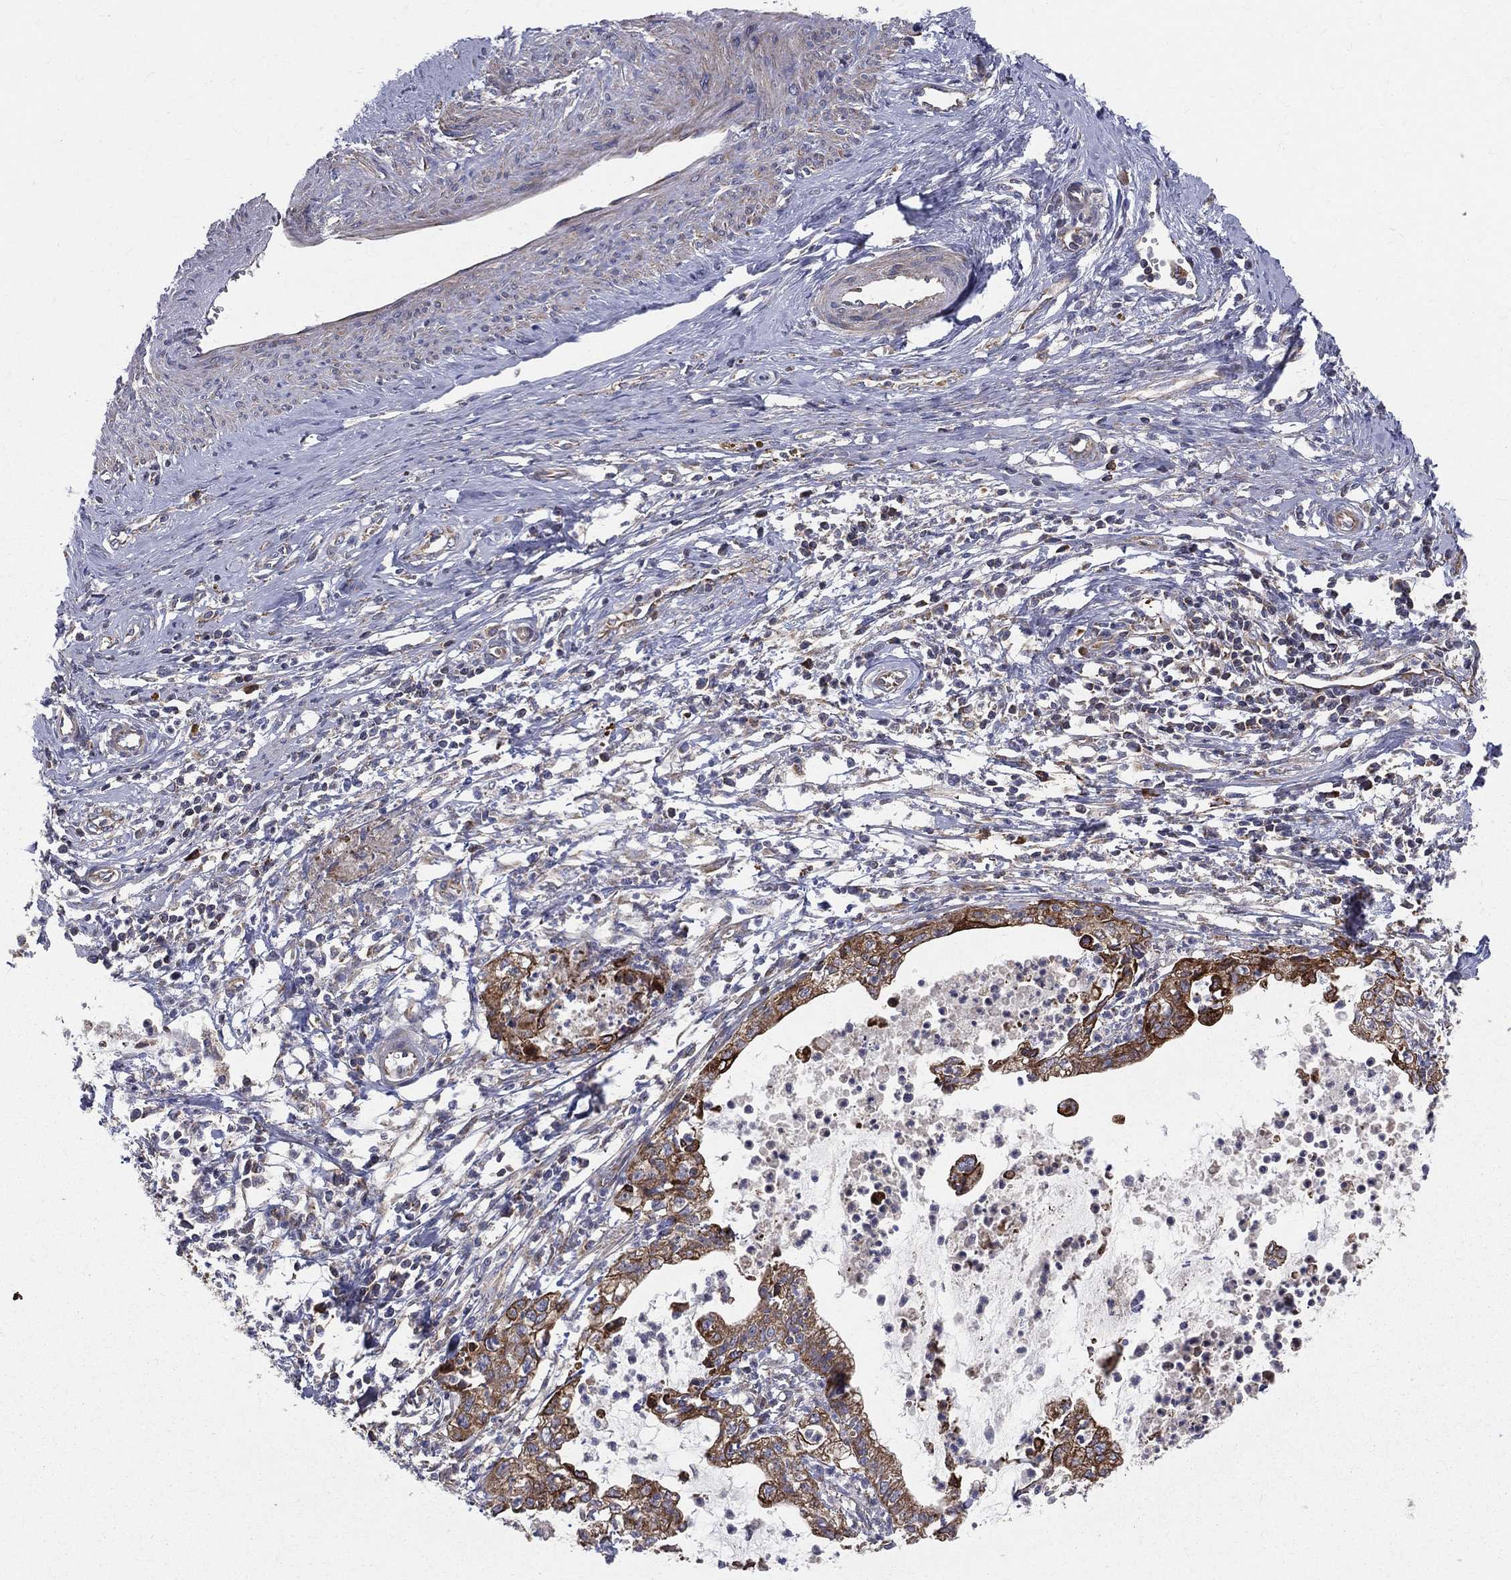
{"staining": {"intensity": "strong", "quantity": ">75%", "location": "cytoplasmic/membranous"}, "tissue": "cervical cancer", "cell_type": "Tumor cells", "image_type": "cancer", "snomed": [{"axis": "morphology", "description": "Normal tissue, NOS"}, {"axis": "morphology", "description": "Adenocarcinoma, NOS"}, {"axis": "topography", "description": "Cervix"}], "caption": "Immunohistochemical staining of cervical cancer demonstrates strong cytoplasmic/membranous protein expression in about >75% of tumor cells. The staining is performed using DAB (3,3'-diaminobenzidine) brown chromogen to label protein expression. The nuclei are counter-stained blue using hematoxylin.", "gene": "MIX23", "patient": {"sex": "female", "age": 38}}